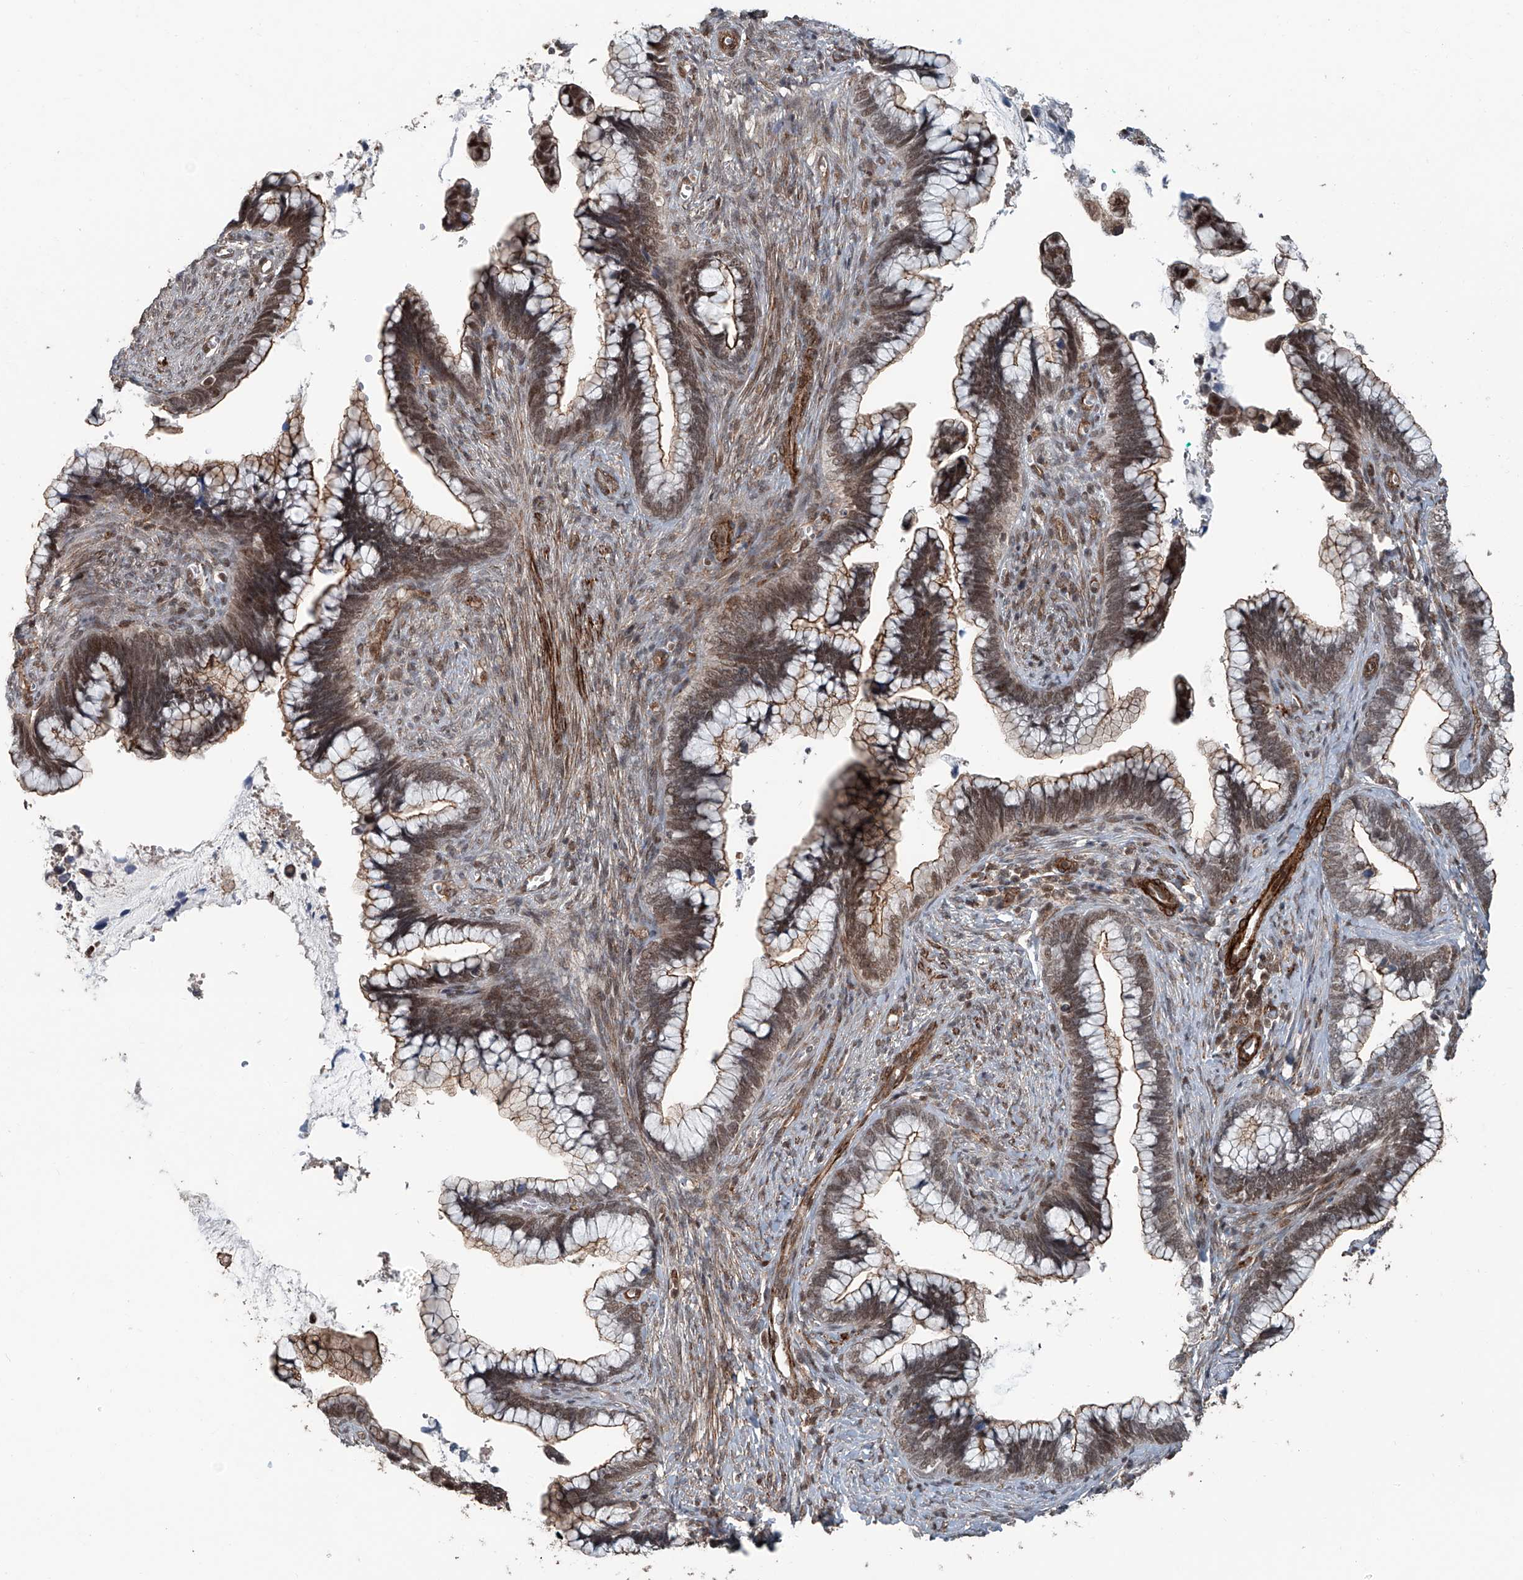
{"staining": {"intensity": "moderate", "quantity": ">75%", "location": "cytoplasmic/membranous,nuclear"}, "tissue": "cervical cancer", "cell_type": "Tumor cells", "image_type": "cancer", "snomed": [{"axis": "morphology", "description": "Adenocarcinoma, NOS"}, {"axis": "topography", "description": "Cervix"}], "caption": "A medium amount of moderate cytoplasmic/membranous and nuclear staining is seen in approximately >75% of tumor cells in cervical cancer tissue.", "gene": "SDE2", "patient": {"sex": "female", "age": 44}}